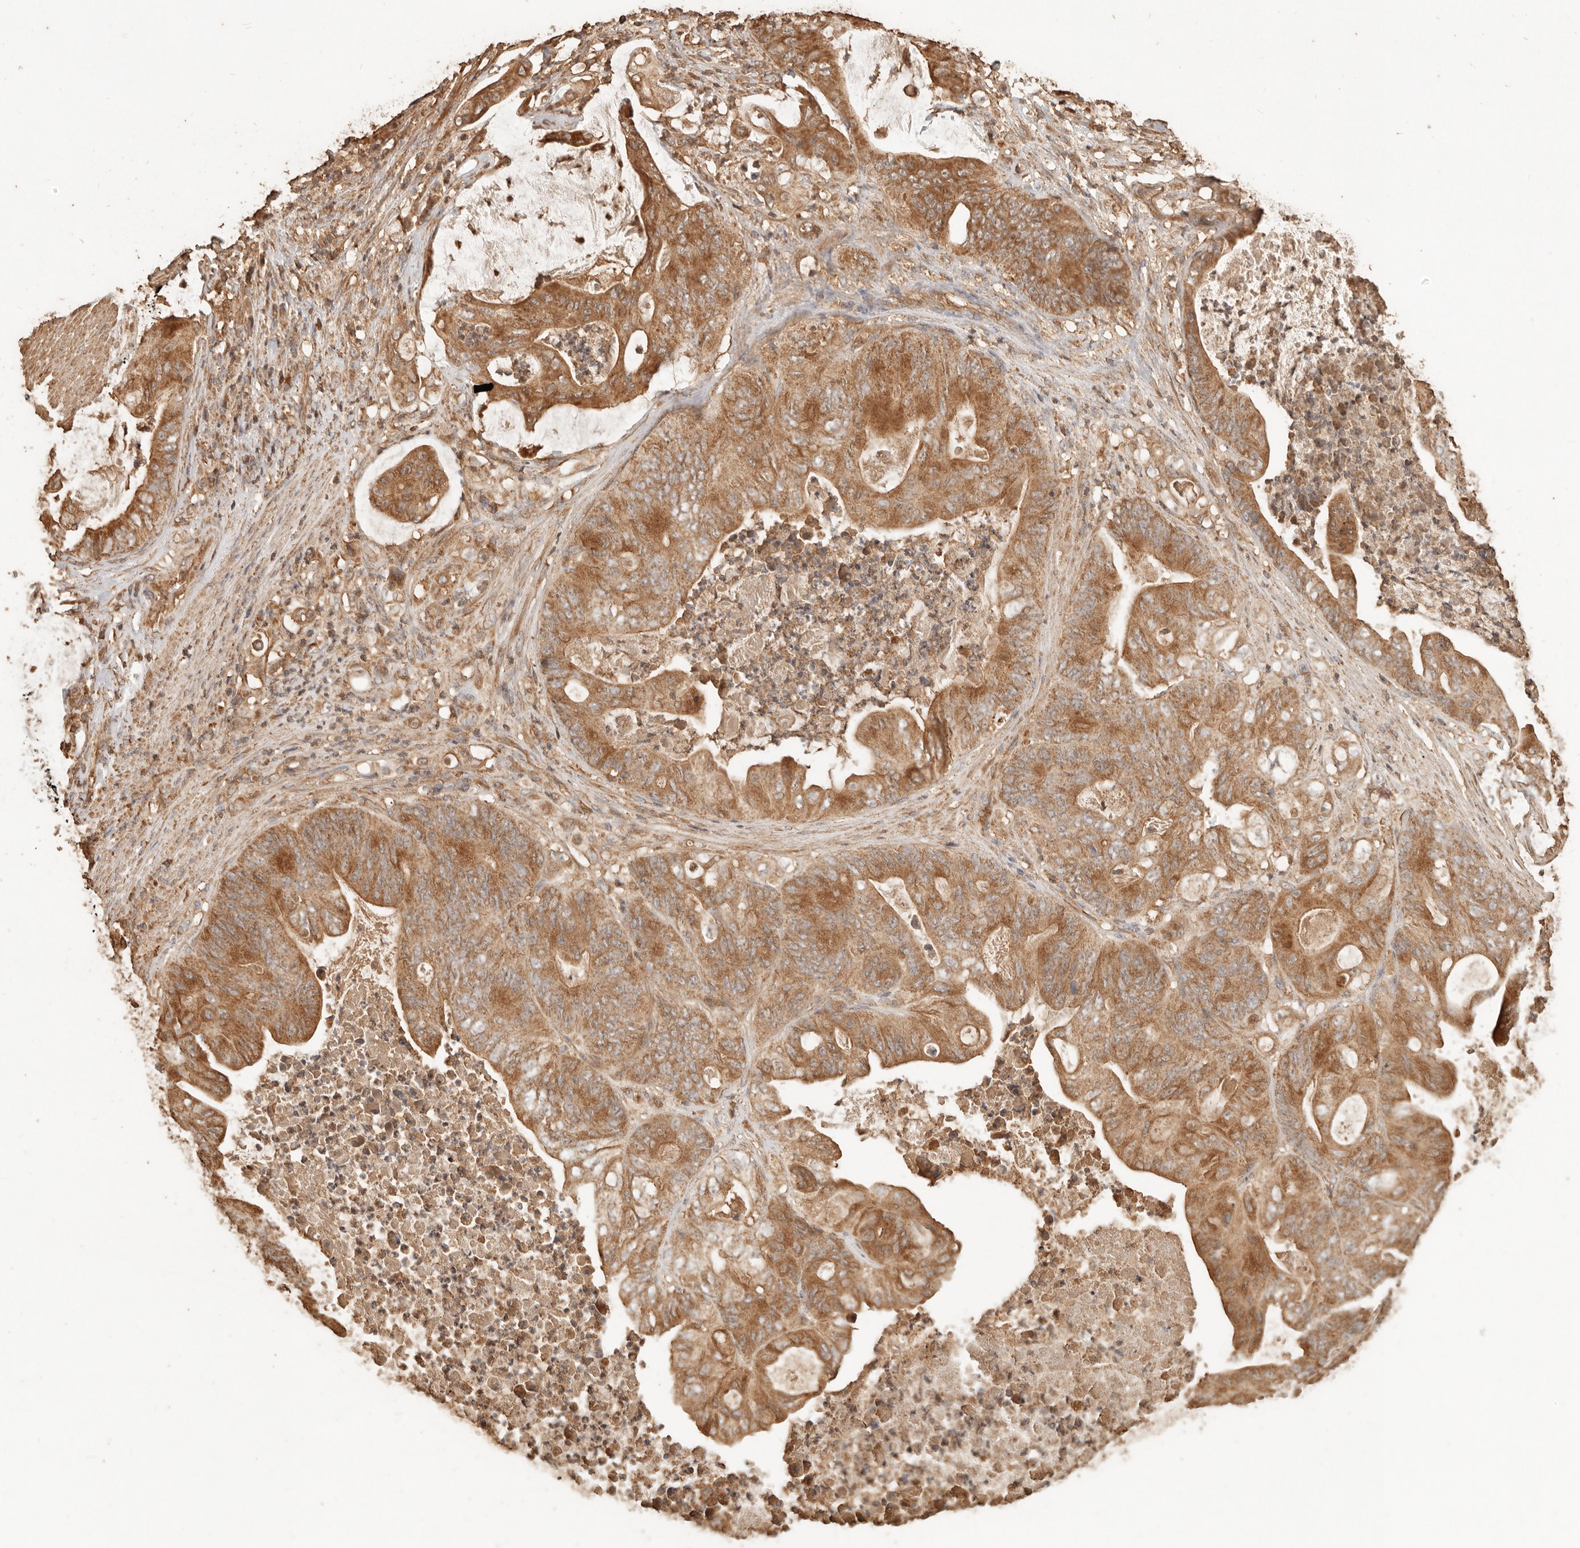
{"staining": {"intensity": "moderate", "quantity": ">75%", "location": "cytoplasmic/membranous"}, "tissue": "stomach cancer", "cell_type": "Tumor cells", "image_type": "cancer", "snomed": [{"axis": "morphology", "description": "Adenocarcinoma, NOS"}, {"axis": "topography", "description": "Stomach"}], "caption": "Immunohistochemistry (IHC) histopathology image of adenocarcinoma (stomach) stained for a protein (brown), which exhibits medium levels of moderate cytoplasmic/membranous expression in about >75% of tumor cells.", "gene": "FAM180B", "patient": {"sex": "female", "age": 73}}